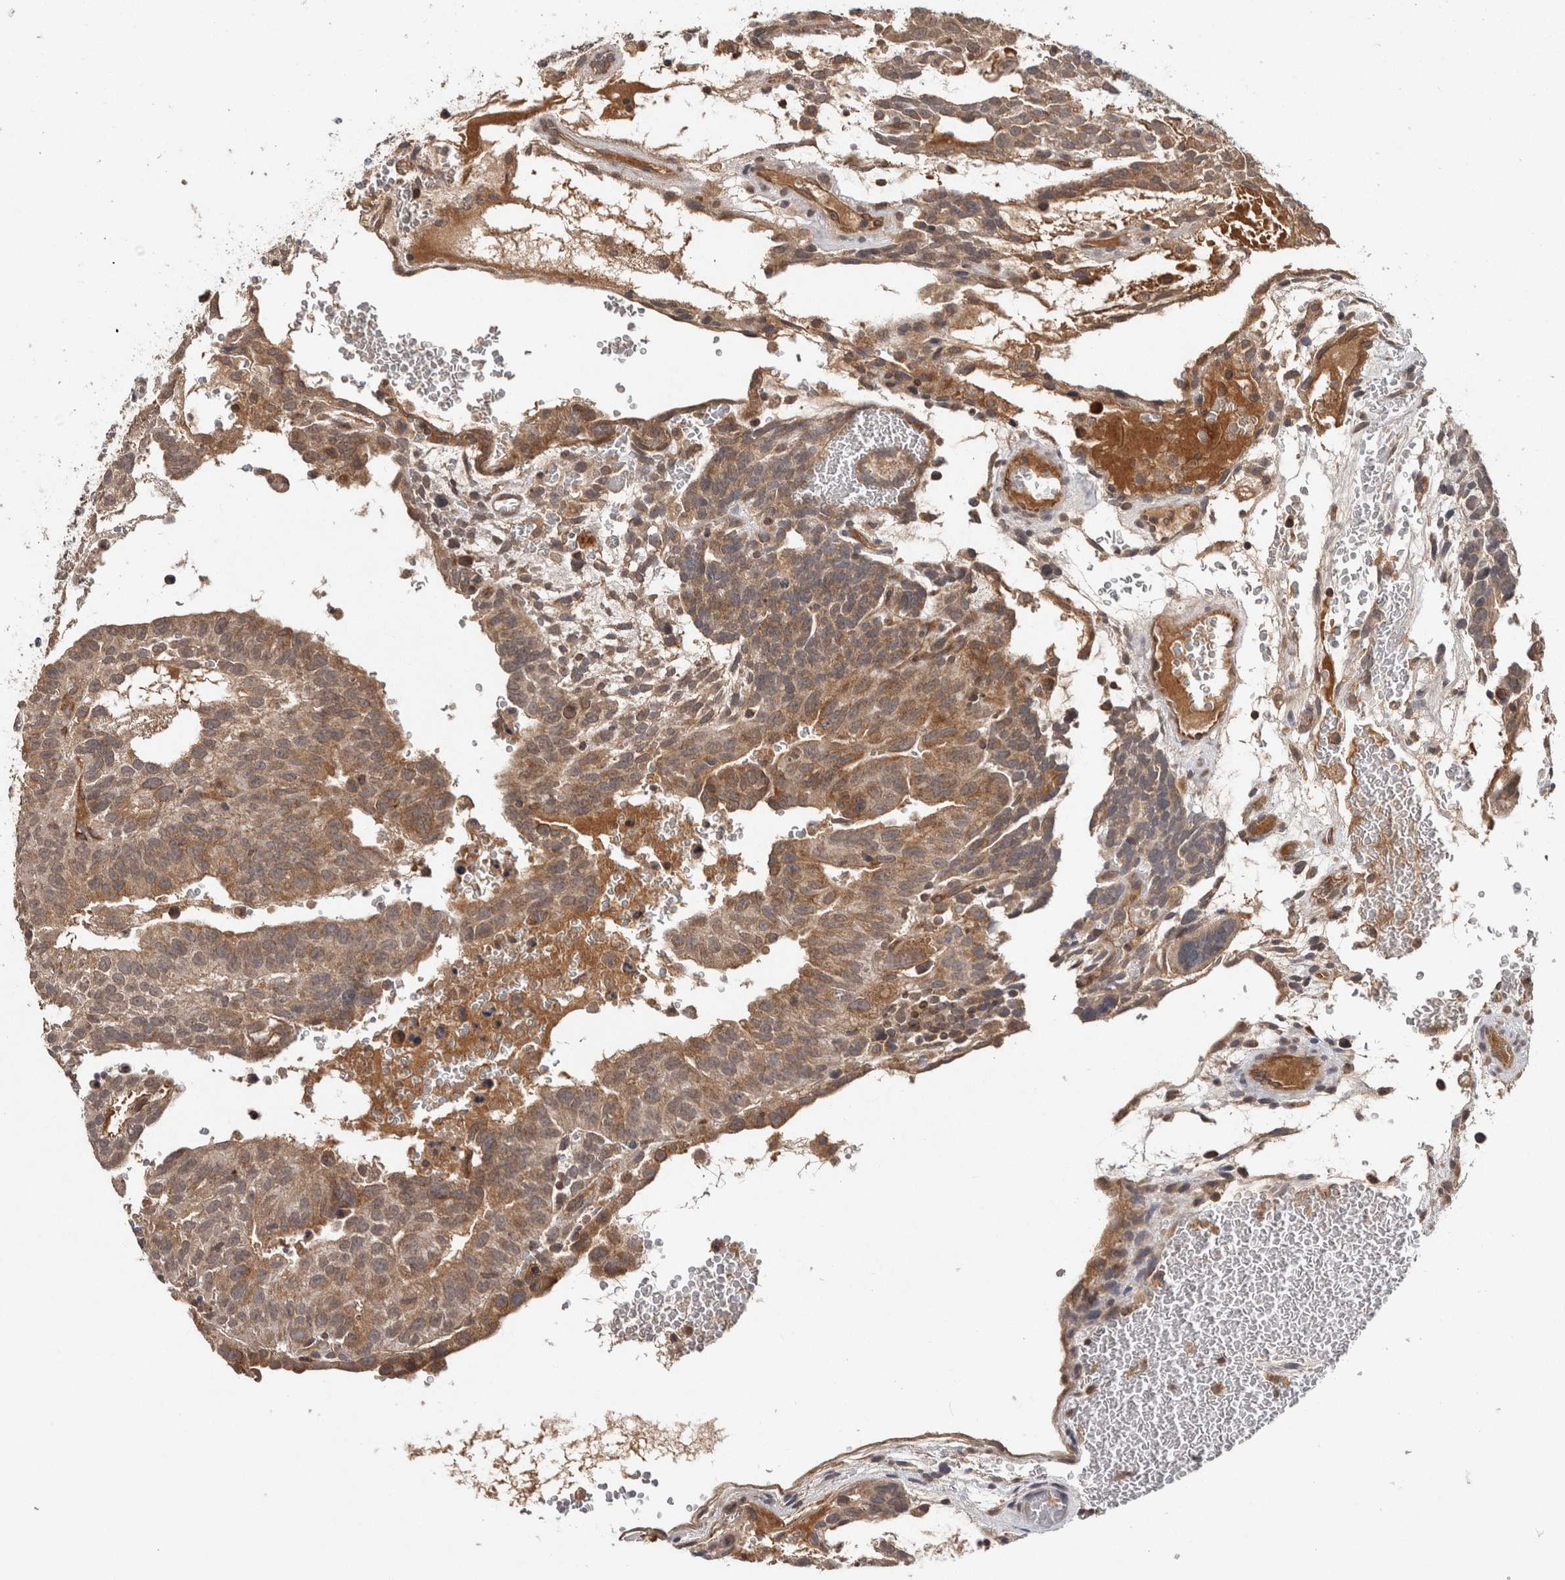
{"staining": {"intensity": "moderate", "quantity": ">75%", "location": "cytoplasmic/membranous"}, "tissue": "testis cancer", "cell_type": "Tumor cells", "image_type": "cancer", "snomed": [{"axis": "morphology", "description": "Seminoma, NOS"}, {"axis": "morphology", "description": "Carcinoma, Embryonal, NOS"}, {"axis": "topography", "description": "Testis"}], "caption": "Immunohistochemistry micrograph of human testis cancer (embryonal carcinoma) stained for a protein (brown), which exhibits medium levels of moderate cytoplasmic/membranous positivity in approximately >75% of tumor cells.", "gene": "HMOX2", "patient": {"sex": "male", "age": 52}}